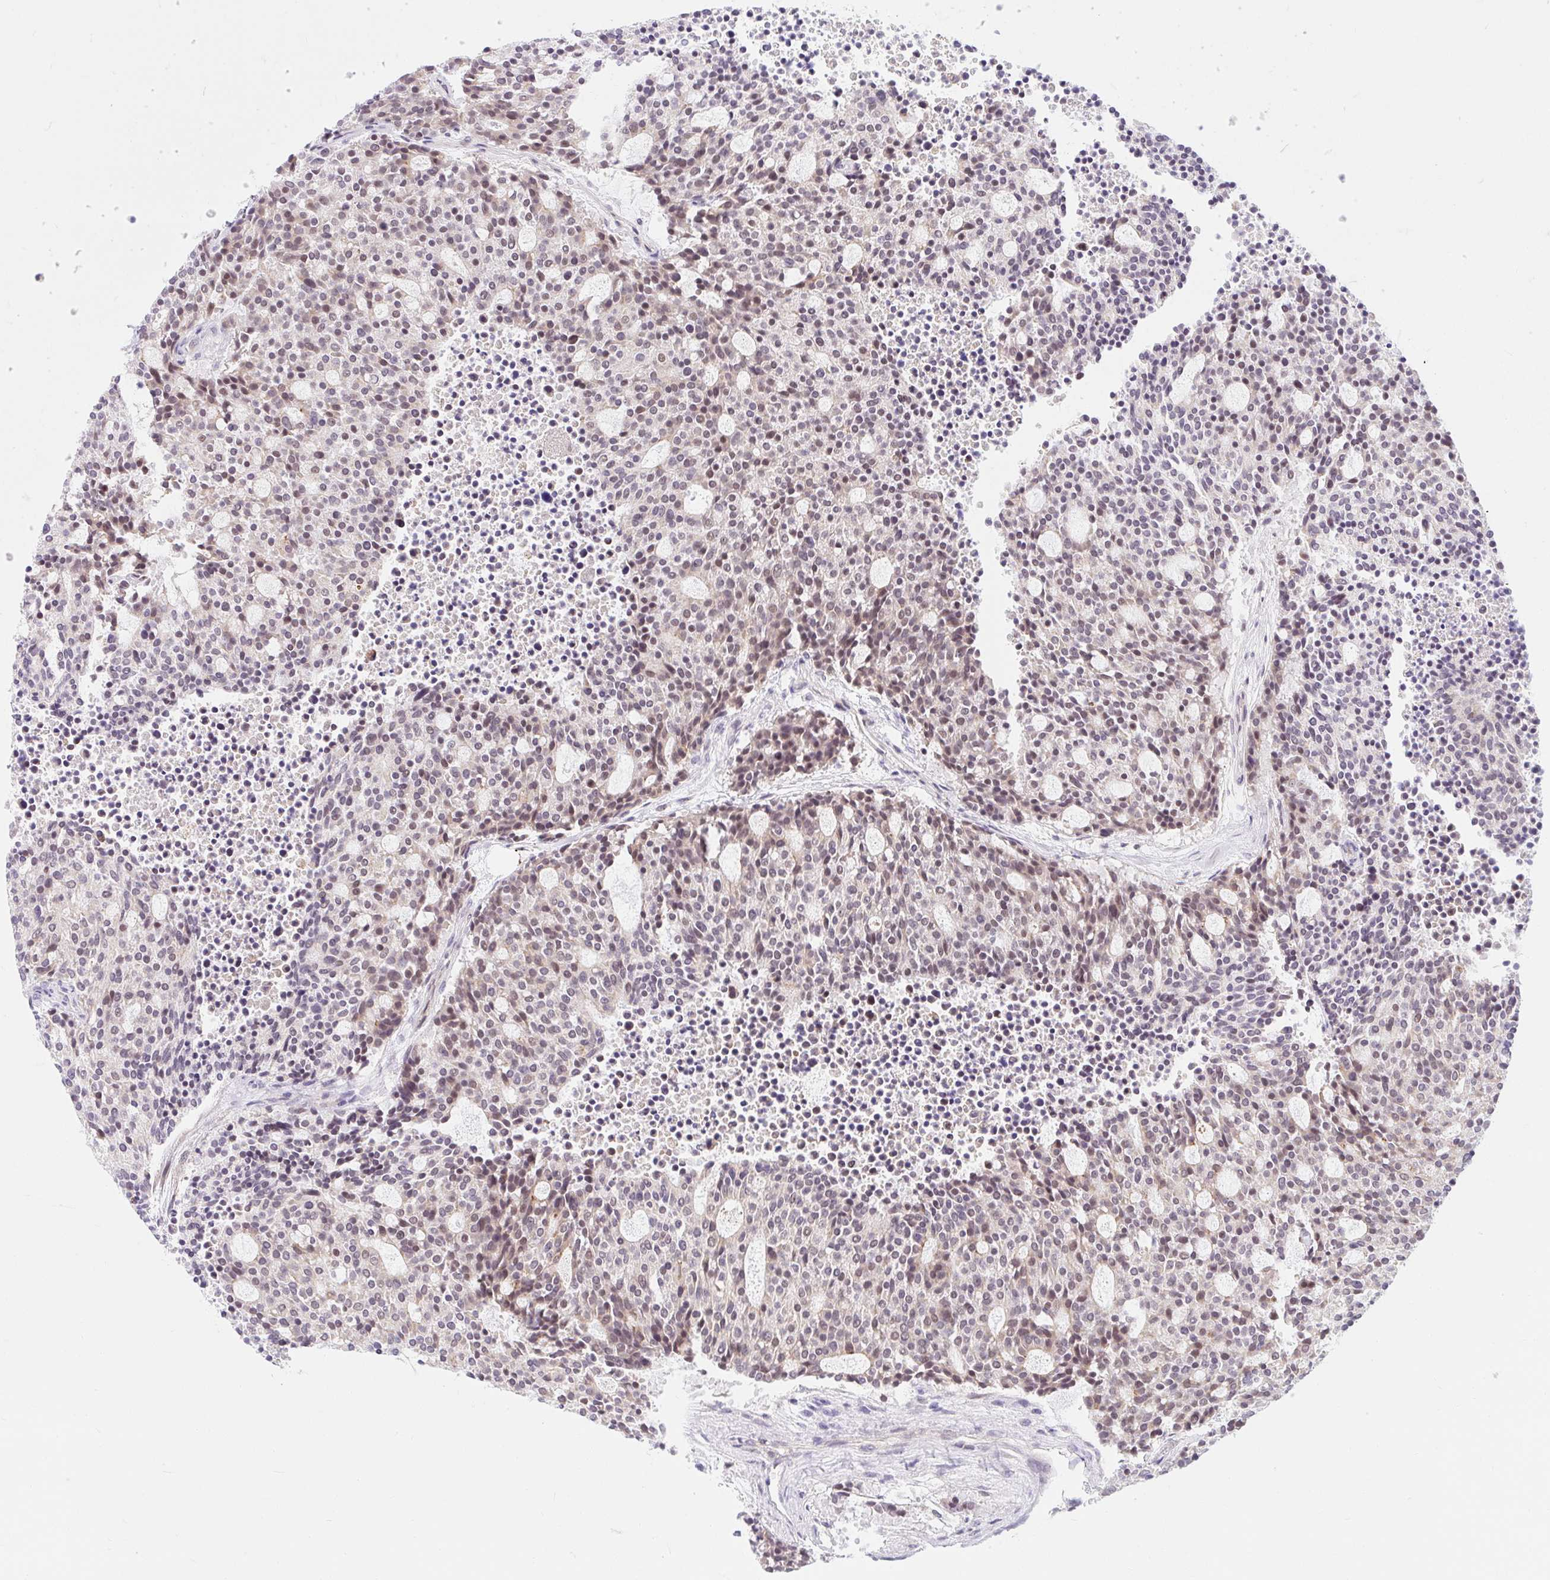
{"staining": {"intensity": "negative", "quantity": "none", "location": "none"}, "tissue": "carcinoid", "cell_type": "Tumor cells", "image_type": "cancer", "snomed": [{"axis": "morphology", "description": "Carcinoid, malignant, NOS"}, {"axis": "topography", "description": "Pancreas"}], "caption": "High magnification brightfield microscopy of carcinoid (malignant) stained with DAB (3,3'-diaminobenzidine) (brown) and counterstained with hematoxylin (blue): tumor cells show no significant positivity. (DAB (3,3'-diaminobenzidine) IHC with hematoxylin counter stain).", "gene": "SRSF10", "patient": {"sex": "female", "age": 54}}